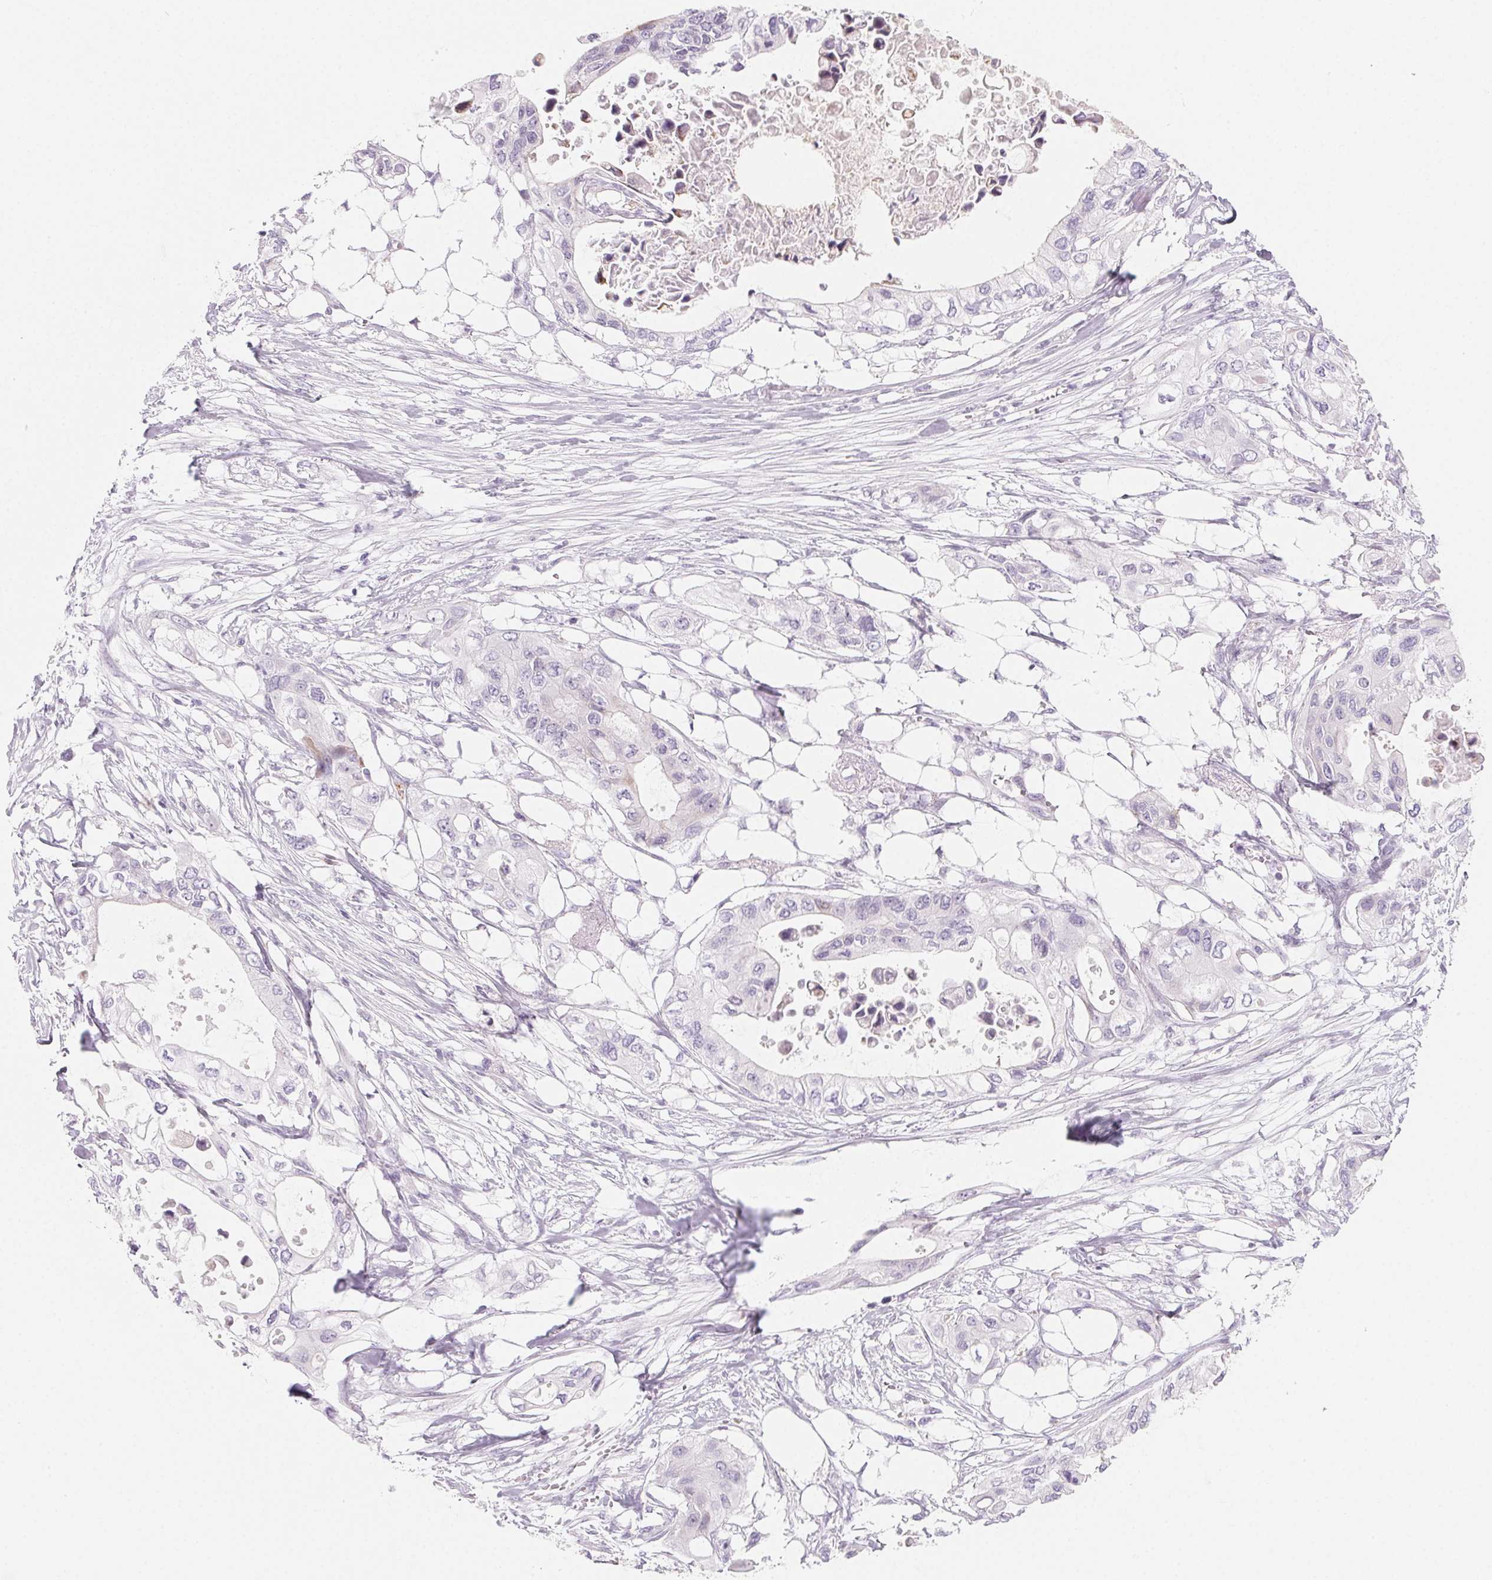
{"staining": {"intensity": "negative", "quantity": "none", "location": "none"}, "tissue": "pancreatic cancer", "cell_type": "Tumor cells", "image_type": "cancer", "snomed": [{"axis": "morphology", "description": "Adenocarcinoma, NOS"}, {"axis": "topography", "description": "Pancreas"}], "caption": "This is a photomicrograph of immunohistochemistry (IHC) staining of adenocarcinoma (pancreatic), which shows no expression in tumor cells.", "gene": "SH3GL2", "patient": {"sex": "female", "age": 63}}